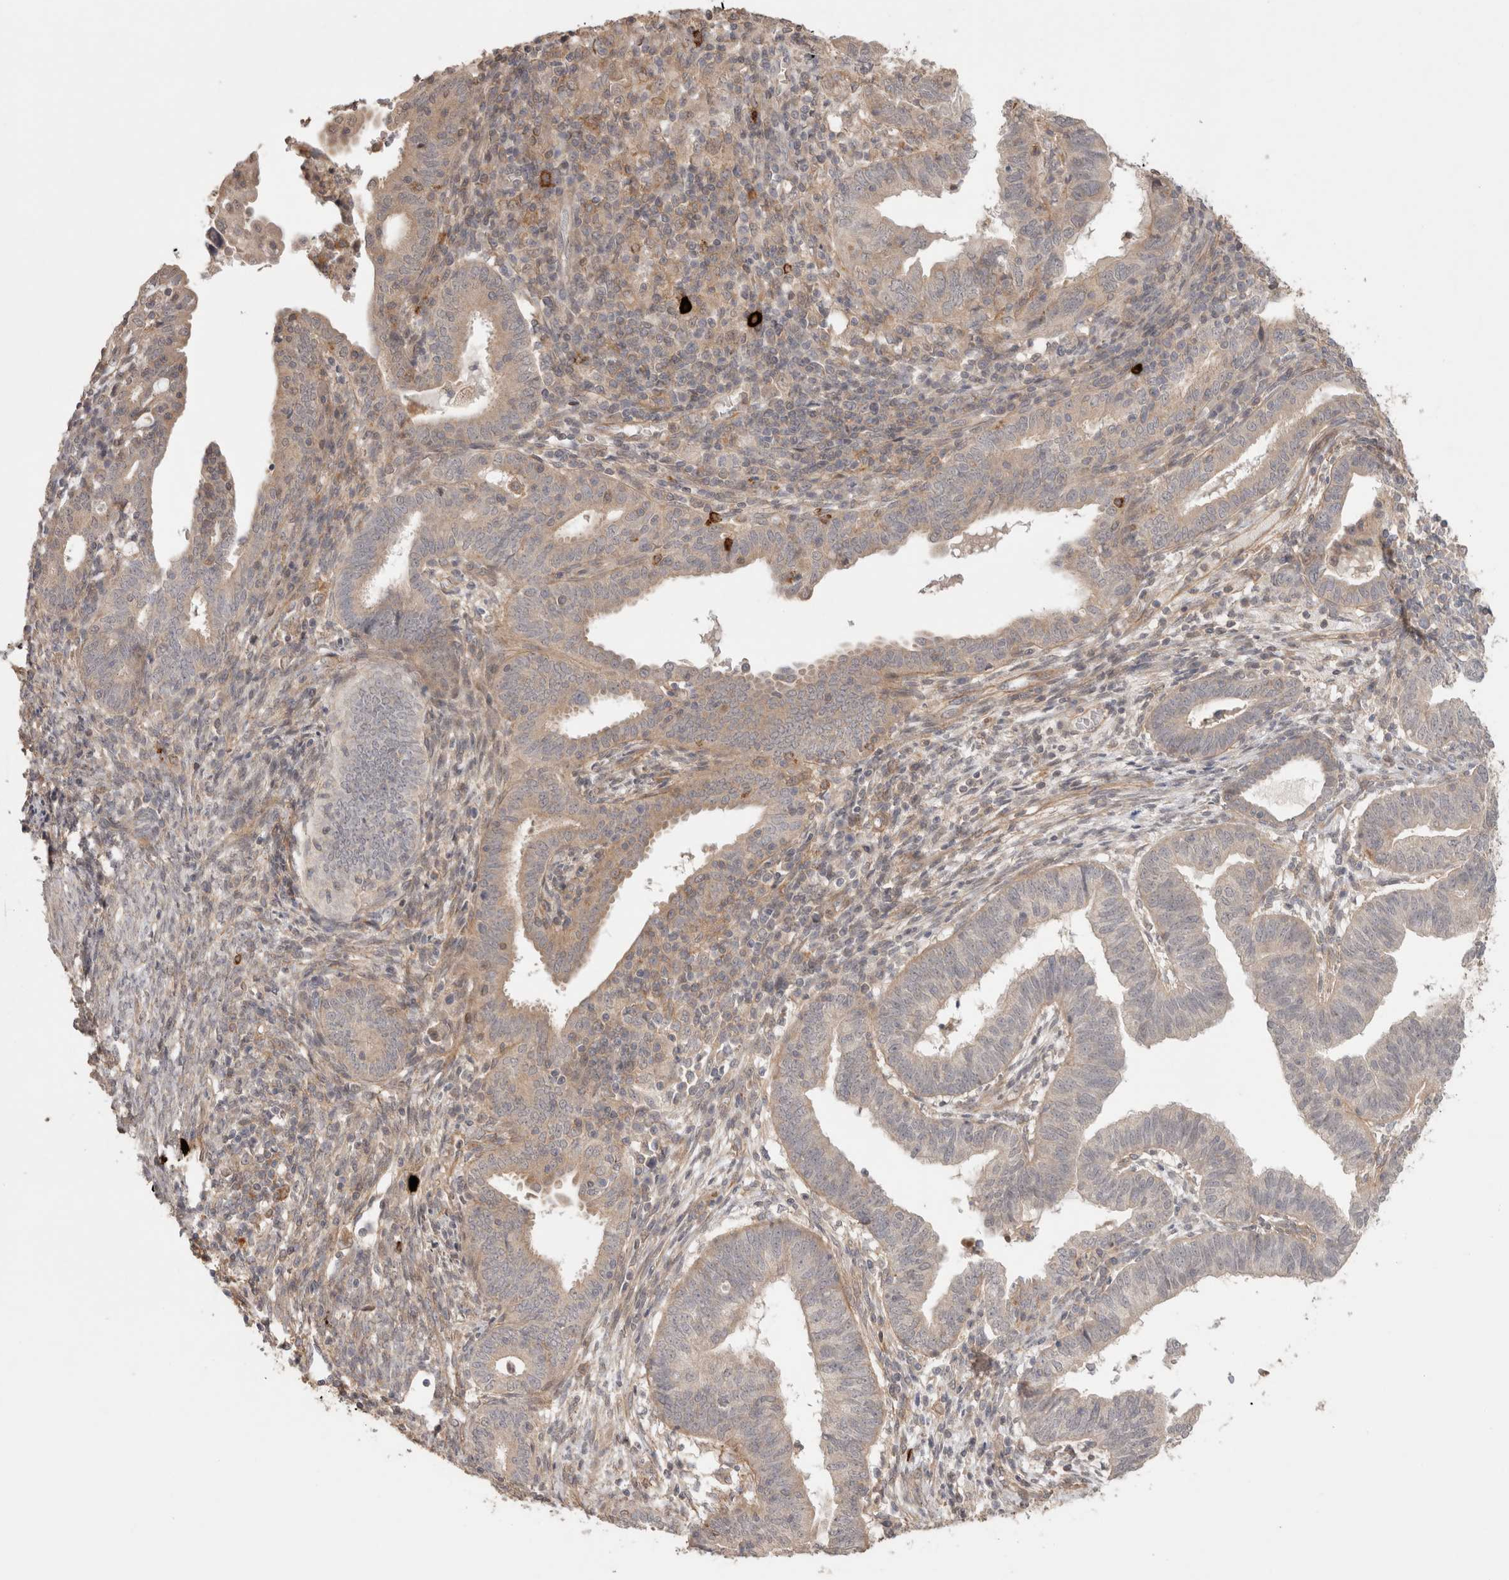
{"staining": {"intensity": "weak", "quantity": "25%-75%", "location": "cytoplasmic/membranous"}, "tissue": "endometrial cancer", "cell_type": "Tumor cells", "image_type": "cancer", "snomed": [{"axis": "morphology", "description": "Adenocarcinoma, NOS"}, {"axis": "topography", "description": "Uterus"}], "caption": "Human endometrial cancer stained with a protein marker exhibits weak staining in tumor cells.", "gene": "HSPG2", "patient": {"sex": "female", "age": 77}}